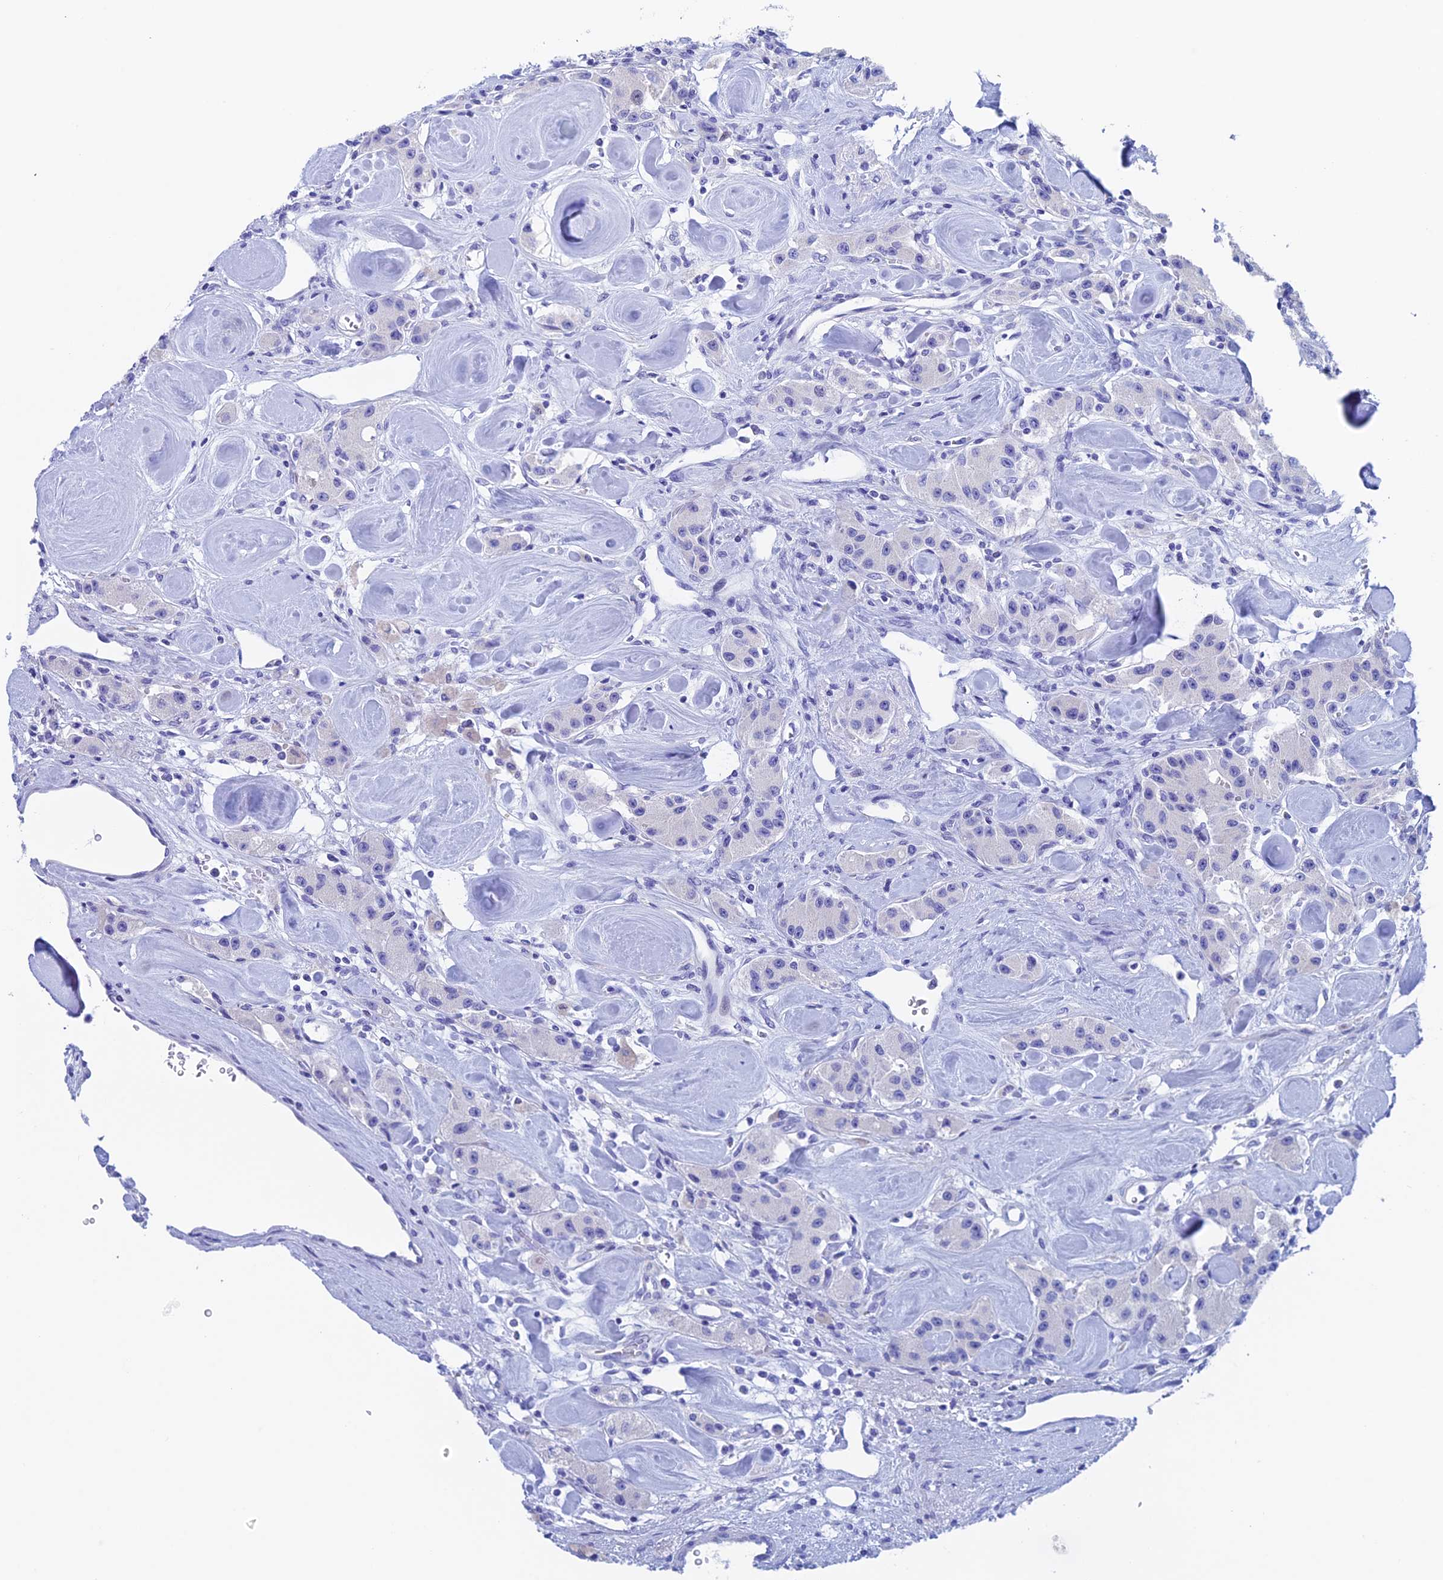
{"staining": {"intensity": "negative", "quantity": "none", "location": "none"}, "tissue": "carcinoid", "cell_type": "Tumor cells", "image_type": "cancer", "snomed": [{"axis": "morphology", "description": "Carcinoid, malignant, NOS"}, {"axis": "topography", "description": "Pancreas"}], "caption": "Immunohistochemistry micrograph of neoplastic tissue: malignant carcinoid stained with DAB reveals no significant protein staining in tumor cells.", "gene": "PSMC3IP", "patient": {"sex": "male", "age": 41}}